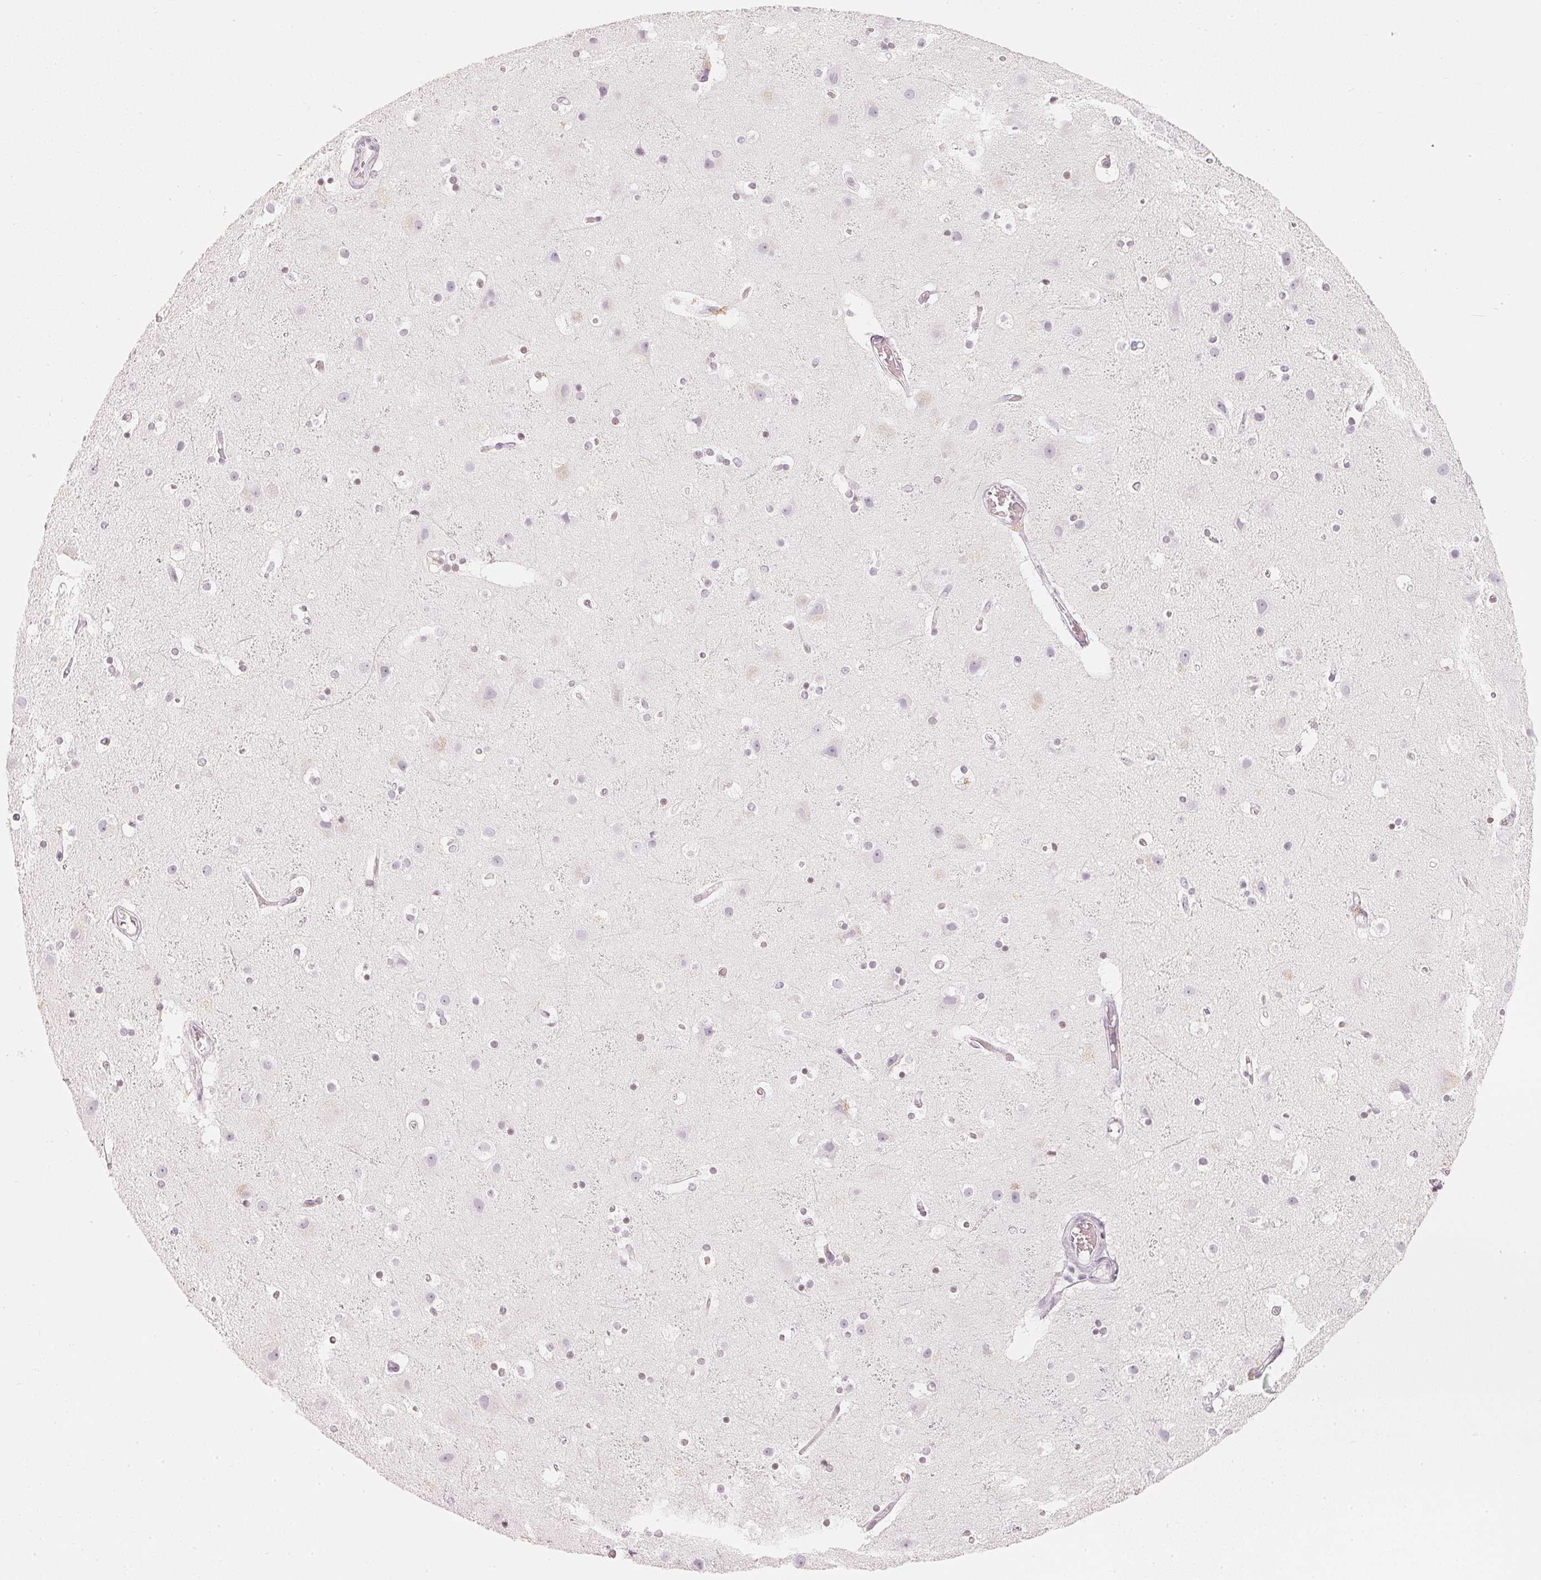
{"staining": {"intensity": "negative", "quantity": "none", "location": "none"}, "tissue": "cerebral cortex", "cell_type": "Endothelial cells", "image_type": "normal", "snomed": [{"axis": "morphology", "description": "Normal tissue, NOS"}, {"axis": "topography", "description": "Cerebral cortex"}], "caption": "This micrograph is of benign cerebral cortex stained with immunohistochemistry to label a protein in brown with the nuclei are counter-stained blue. There is no staining in endothelial cells. Nuclei are stained in blue.", "gene": "SLC22A8", "patient": {"sex": "female", "age": 52}}